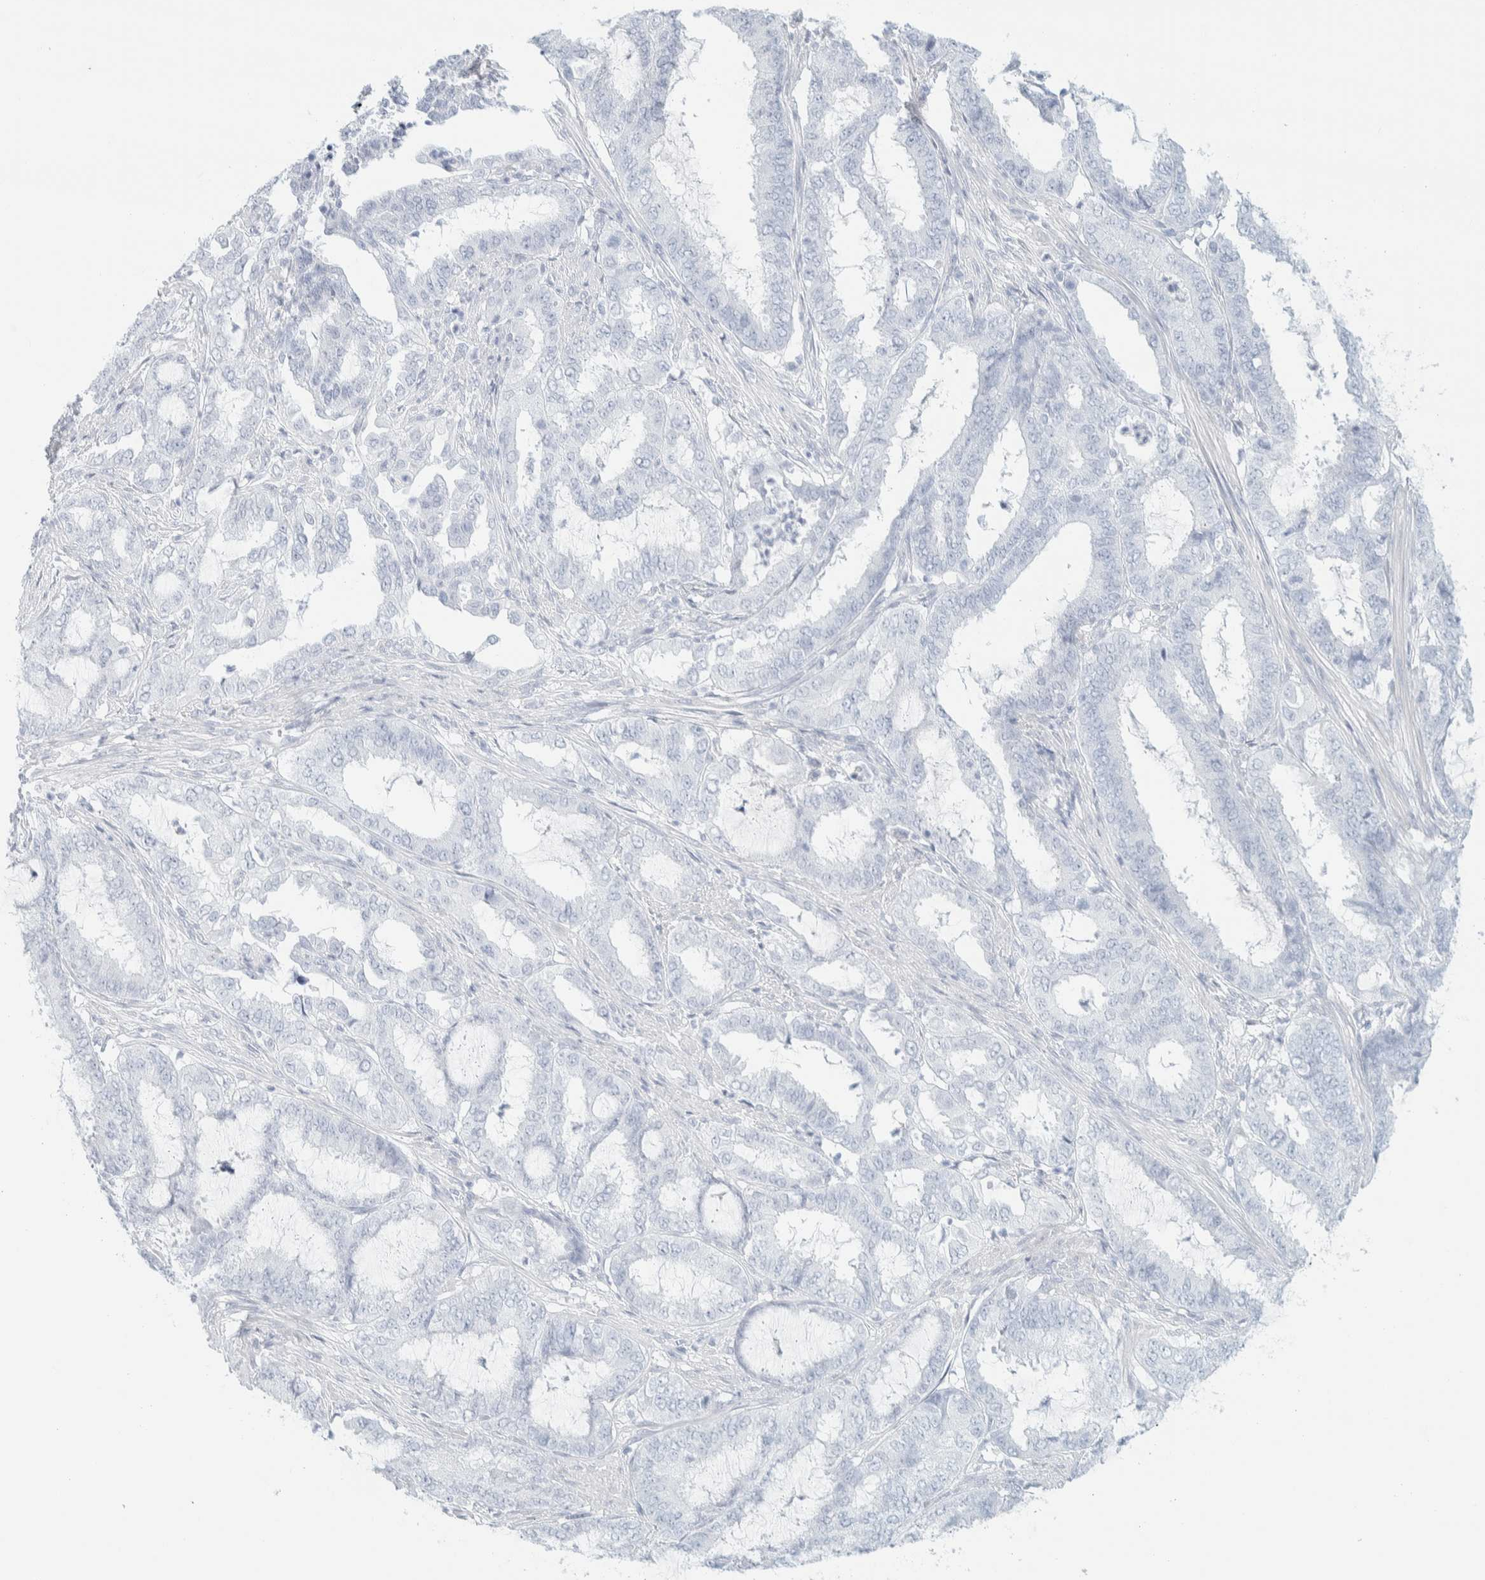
{"staining": {"intensity": "negative", "quantity": "none", "location": "none"}, "tissue": "endometrial cancer", "cell_type": "Tumor cells", "image_type": "cancer", "snomed": [{"axis": "morphology", "description": "Adenocarcinoma, NOS"}, {"axis": "topography", "description": "Endometrium"}], "caption": "Tumor cells are negative for protein expression in human endometrial cancer (adenocarcinoma). (Stains: DAB immunohistochemistry with hematoxylin counter stain, Microscopy: brightfield microscopy at high magnification).", "gene": "ATCAY", "patient": {"sex": "female", "age": 51}}